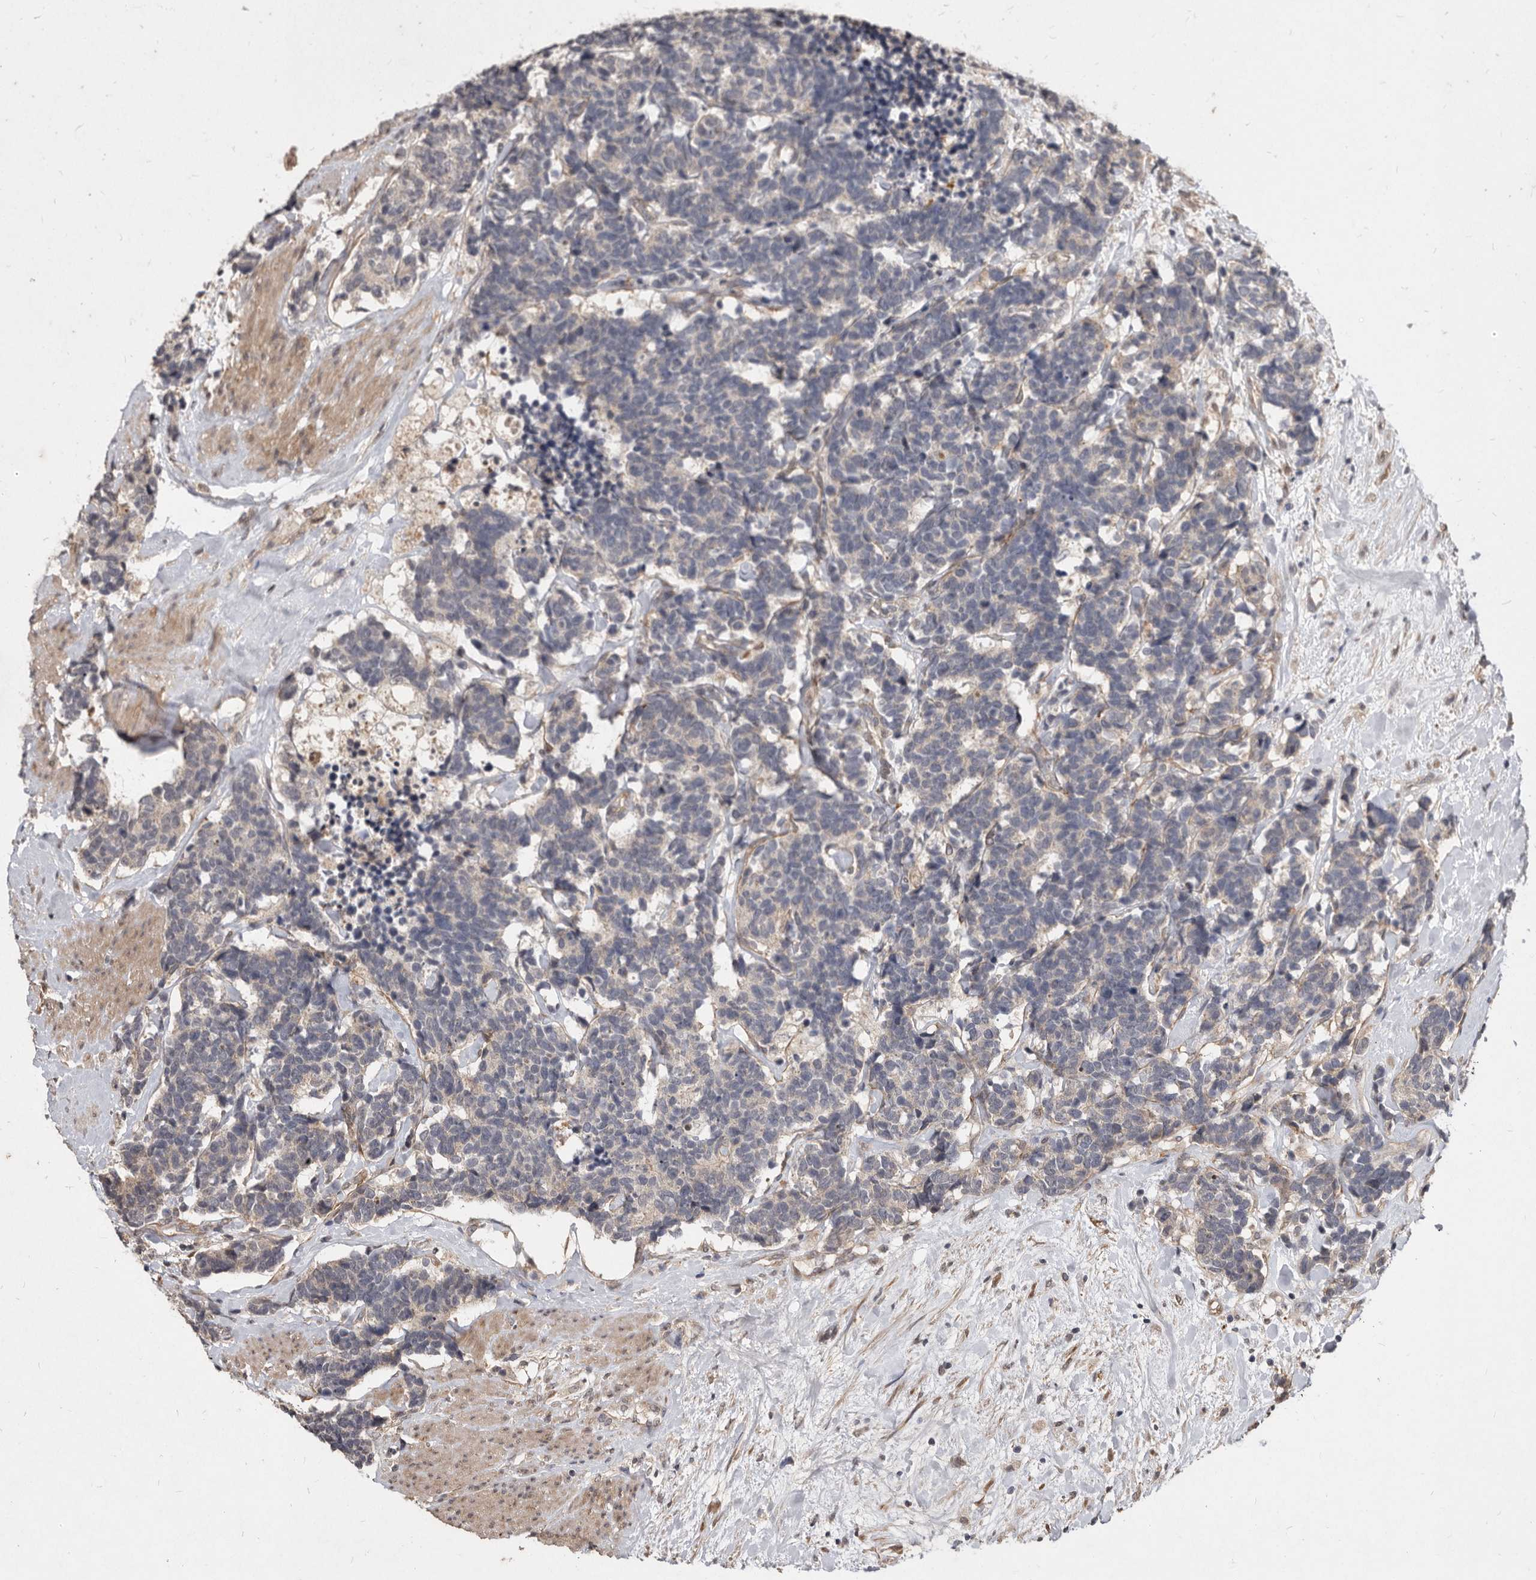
{"staining": {"intensity": "negative", "quantity": "none", "location": "none"}, "tissue": "carcinoid", "cell_type": "Tumor cells", "image_type": "cancer", "snomed": [{"axis": "morphology", "description": "Carcinoma, NOS"}, {"axis": "morphology", "description": "Carcinoid, malignant, NOS"}, {"axis": "topography", "description": "Urinary bladder"}], "caption": "Tumor cells are negative for brown protein staining in carcinoid.", "gene": "DNAJC28", "patient": {"sex": "male", "age": 57}}